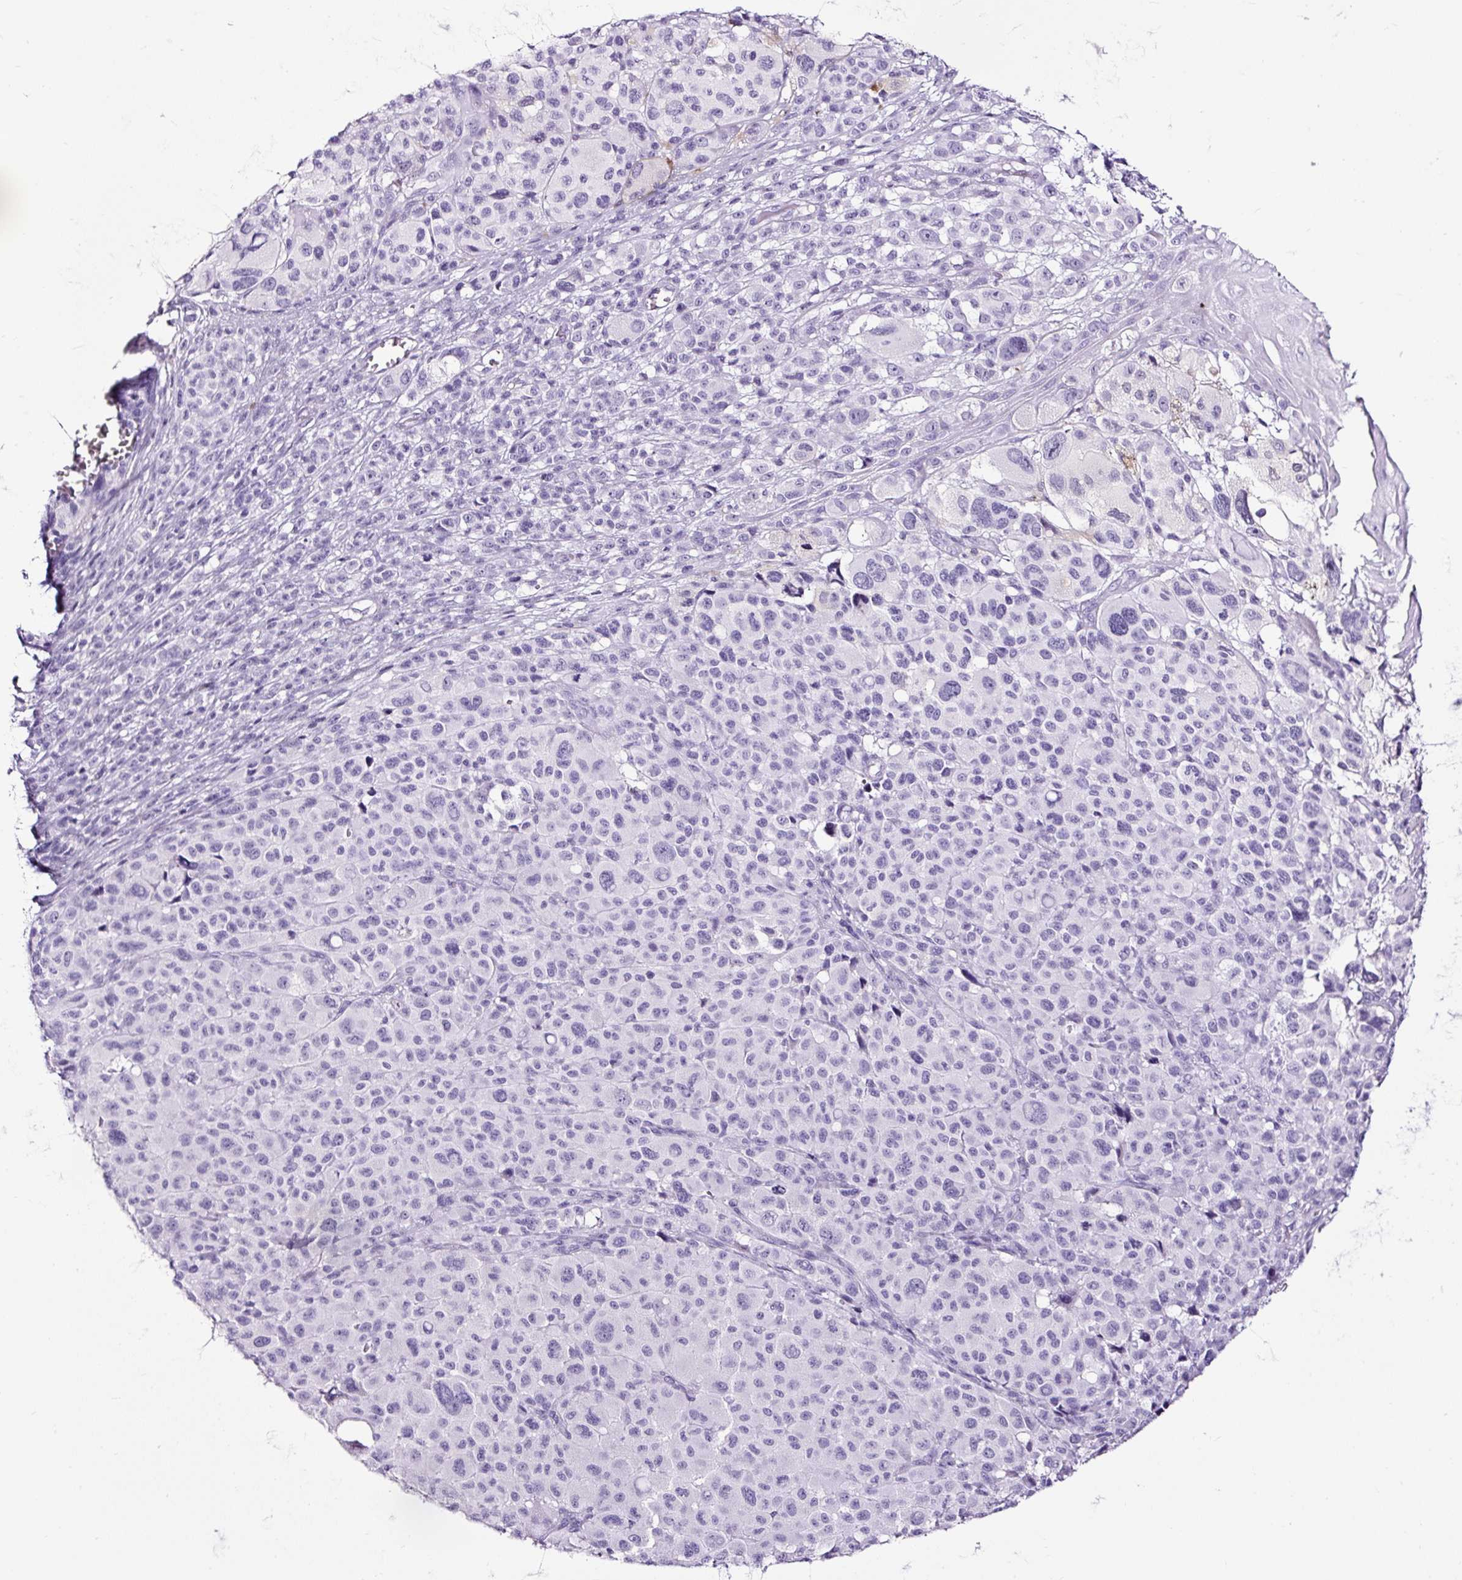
{"staining": {"intensity": "negative", "quantity": "none", "location": "none"}, "tissue": "melanoma", "cell_type": "Tumor cells", "image_type": "cancer", "snomed": [{"axis": "morphology", "description": "Malignant melanoma, NOS"}, {"axis": "topography", "description": "Skin"}], "caption": "Tumor cells show no significant expression in melanoma.", "gene": "NPHS2", "patient": {"sex": "female", "age": 74}}